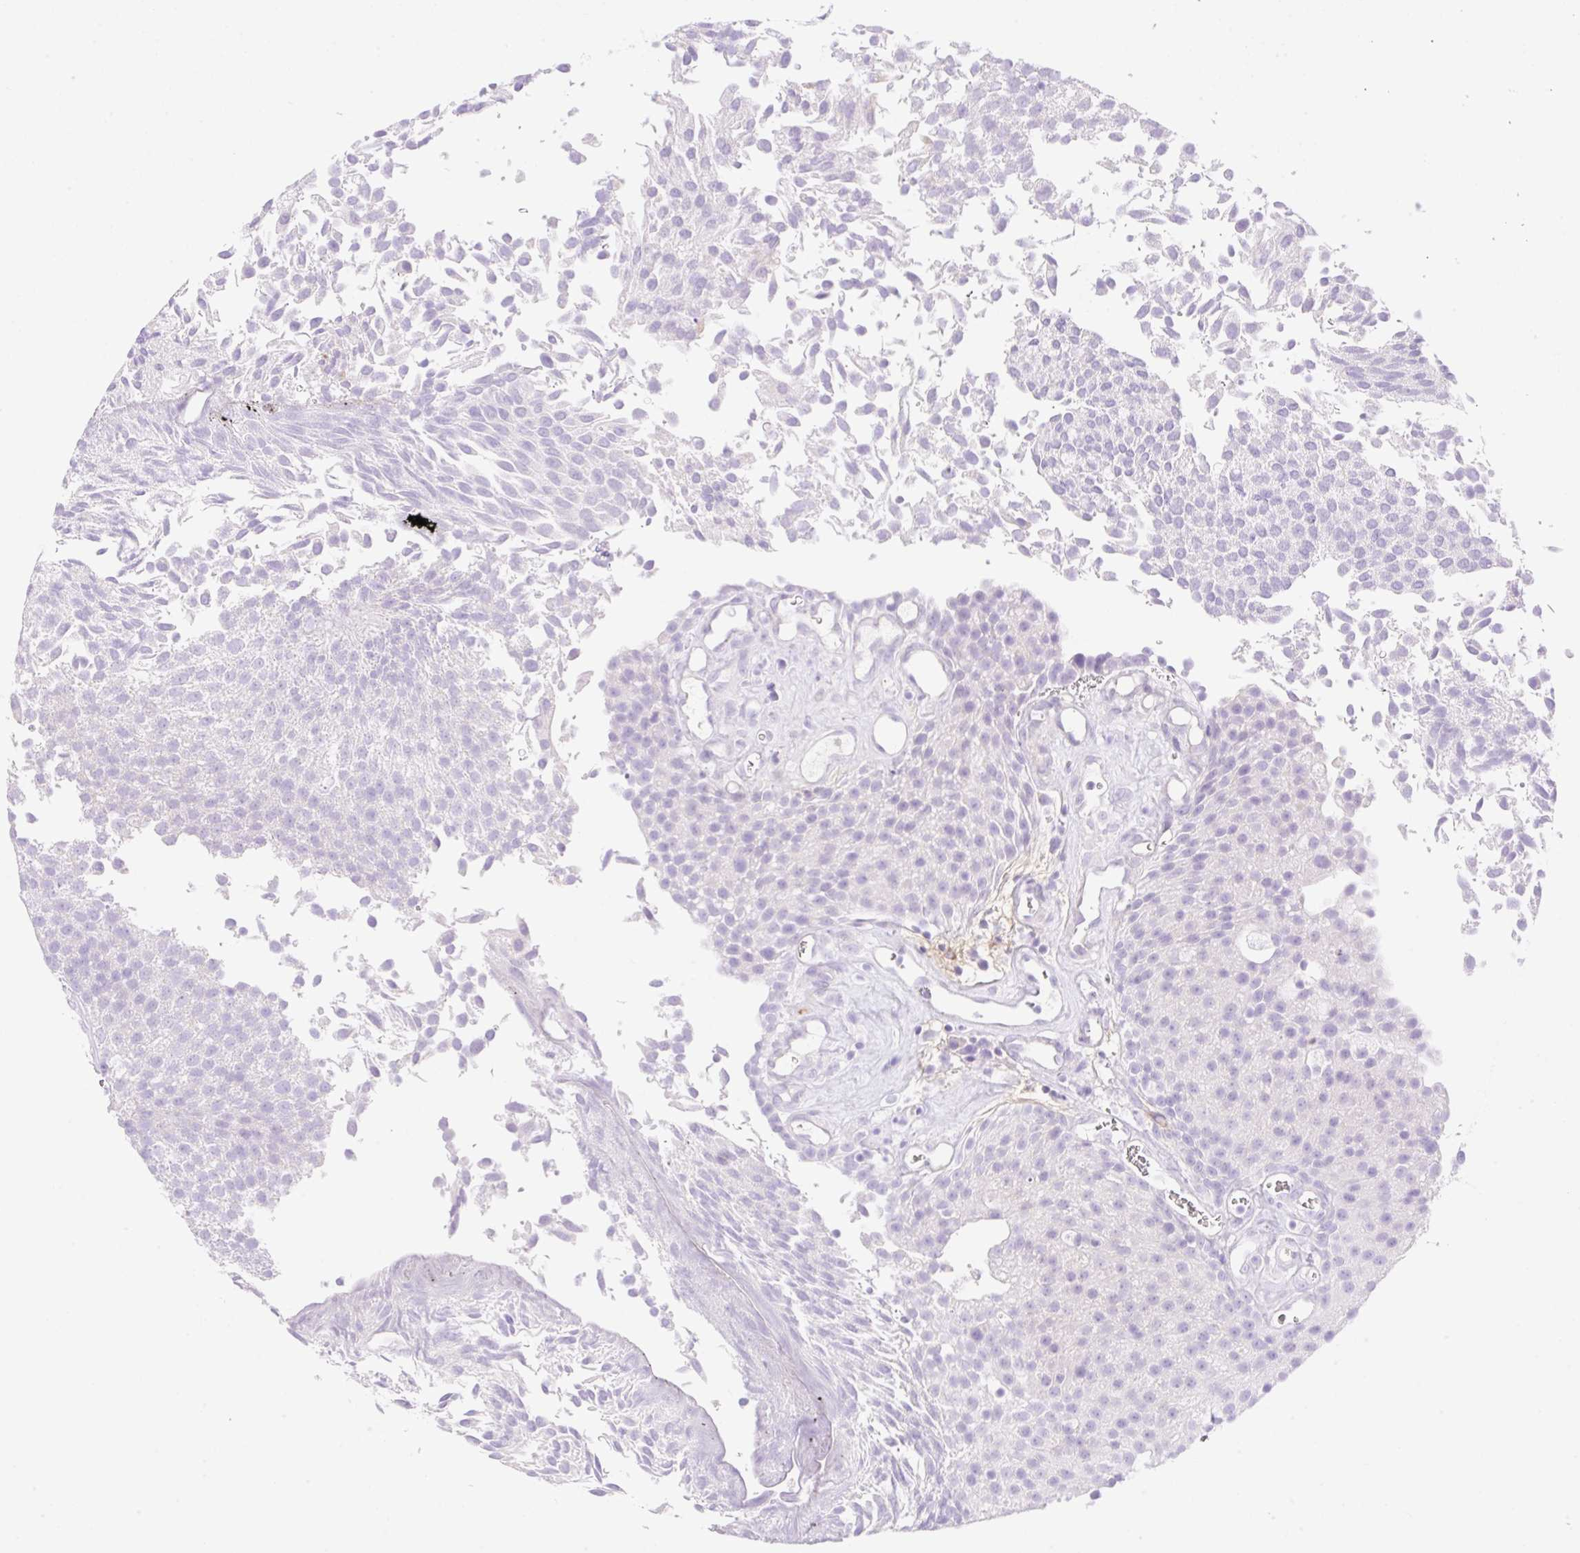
{"staining": {"intensity": "negative", "quantity": "none", "location": "none"}, "tissue": "urothelial cancer", "cell_type": "Tumor cells", "image_type": "cancer", "snomed": [{"axis": "morphology", "description": "Urothelial carcinoma, Low grade"}, {"axis": "topography", "description": "Urinary bladder"}], "caption": "This is an IHC micrograph of low-grade urothelial carcinoma. There is no staining in tumor cells.", "gene": "CDX1", "patient": {"sex": "female", "age": 79}}